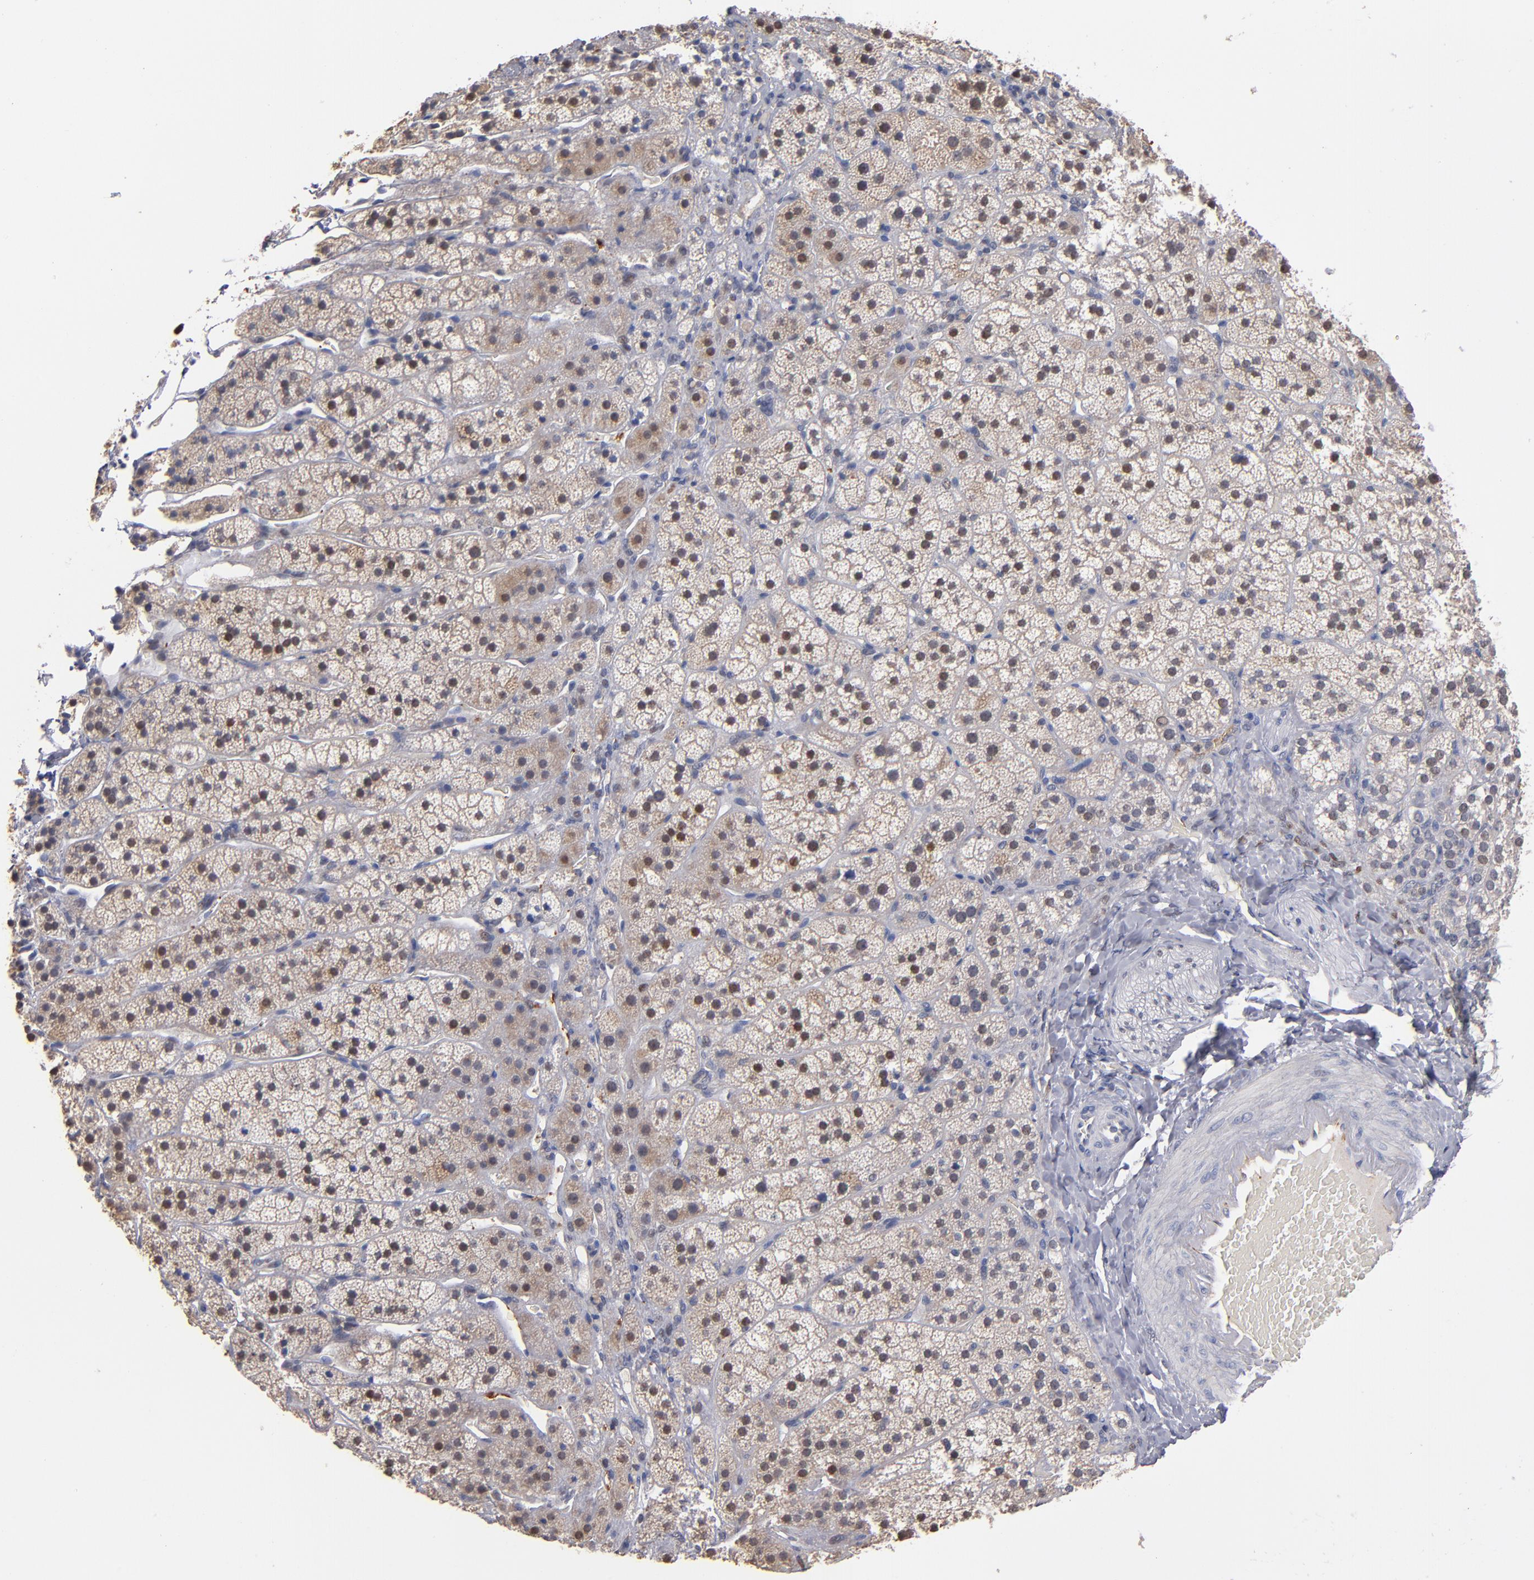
{"staining": {"intensity": "weak", "quantity": "25%-75%", "location": "cytoplasmic/membranous"}, "tissue": "adrenal gland", "cell_type": "Glandular cells", "image_type": "normal", "snomed": [{"axis": "morphology", "description": "Normal tissue, NOS"}, {"axis": "topography", "description": "Adrenal gland"}], "caption": "Immunohistochemistry histopathology image of normal adrenal gland: adrenal gland stained using IHC reveals low levels of weak protein expression localized specifically in the cytoplasmic/membranous of glandular cells, appearing as a cytoplasmic/membranous brown color.", "gene": "SELP", "patient": {"sex": "female", "age": 44}}